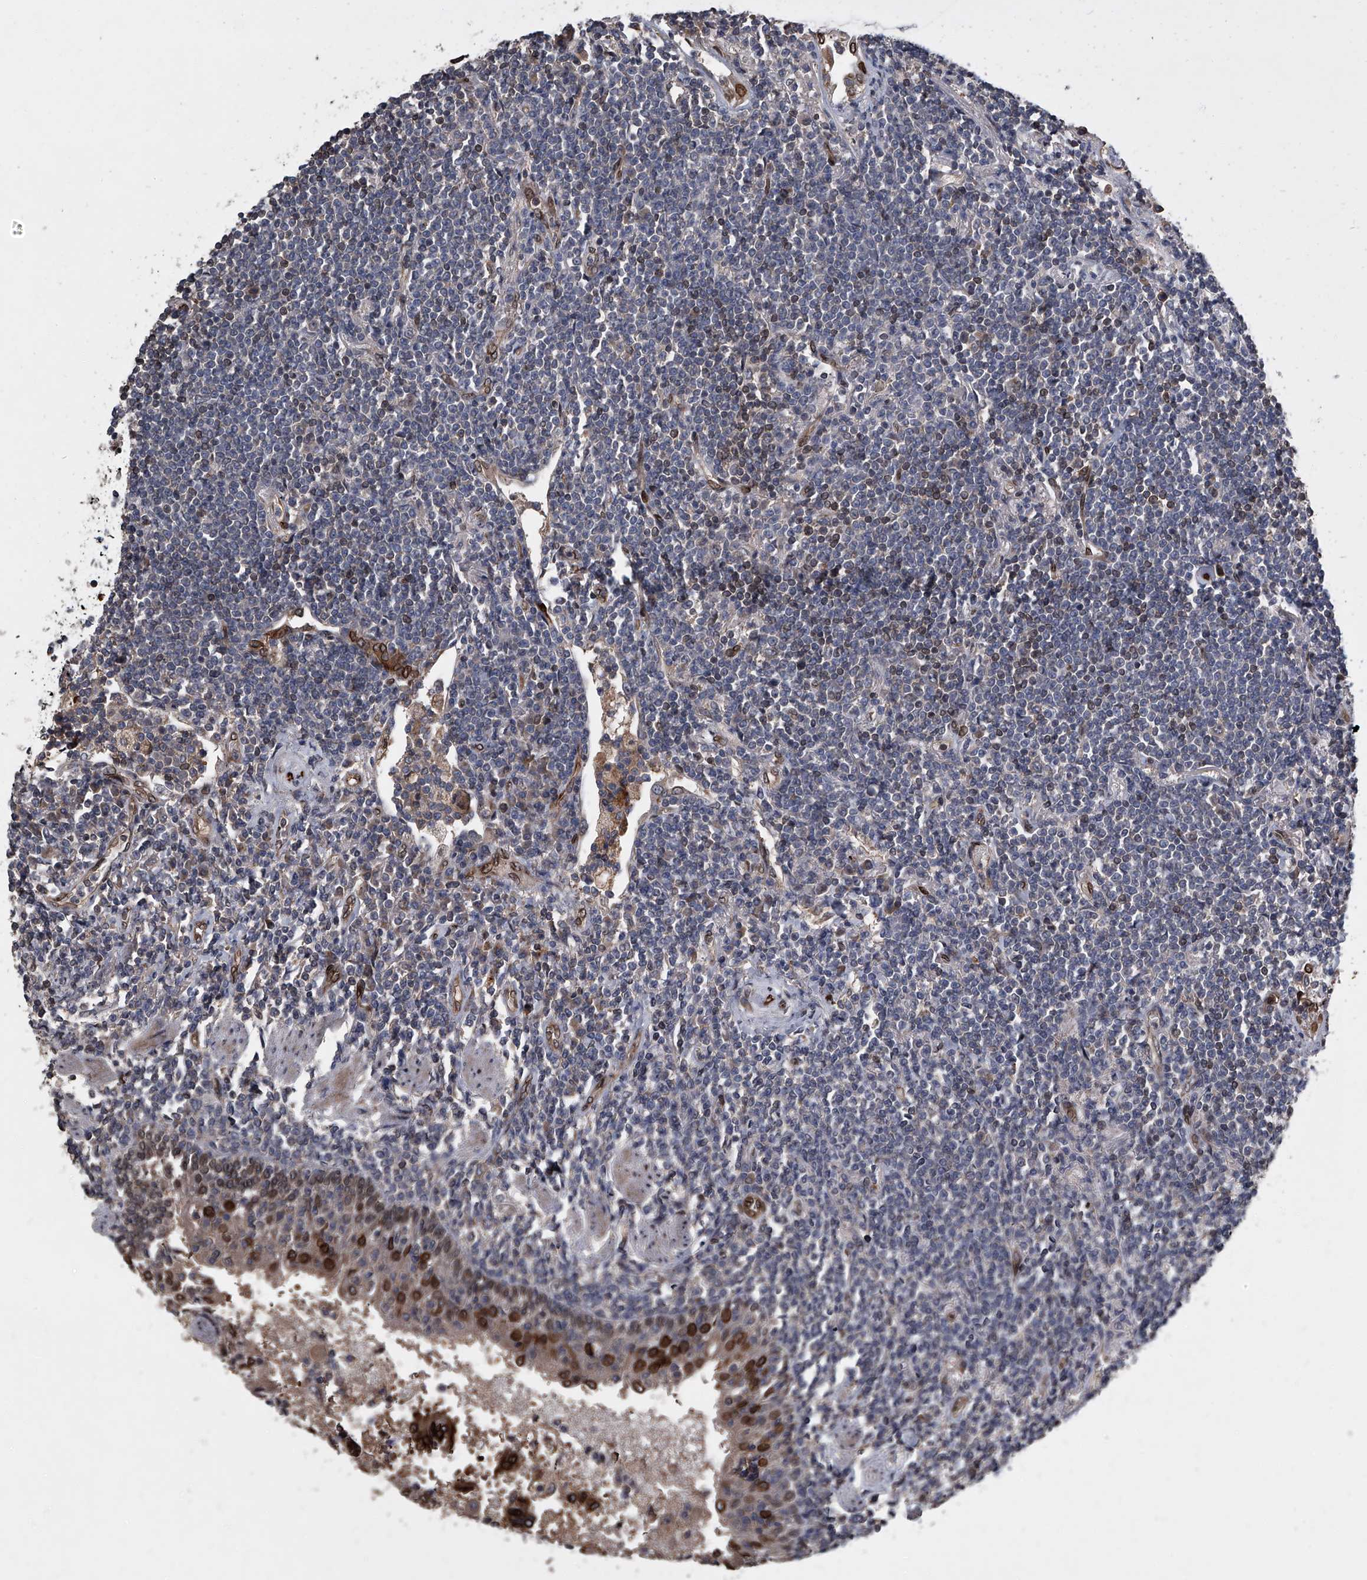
{"staining": {"intensity": "negative", "quantity": "none", "location": "none"}, "tissue": "lymphoma", "cell_type": "Tumor cells", "image_type": "cancer", "snomed": [{"axis": "morphology", "description": "Malignant lymphoma, non-Hodgkin's type, Low grade"}, {"axis": "topography", "description": "Lung"}], "caption": "High power microscopy micrograph of an immunohistochemistry micrograph of malignant lymphoma, non-Hodgkin's type (low-grade), revealing no significant staining in tumor cells.", "gene": "LRRC8C", "patient": {"sex": "female", "age": 71}}